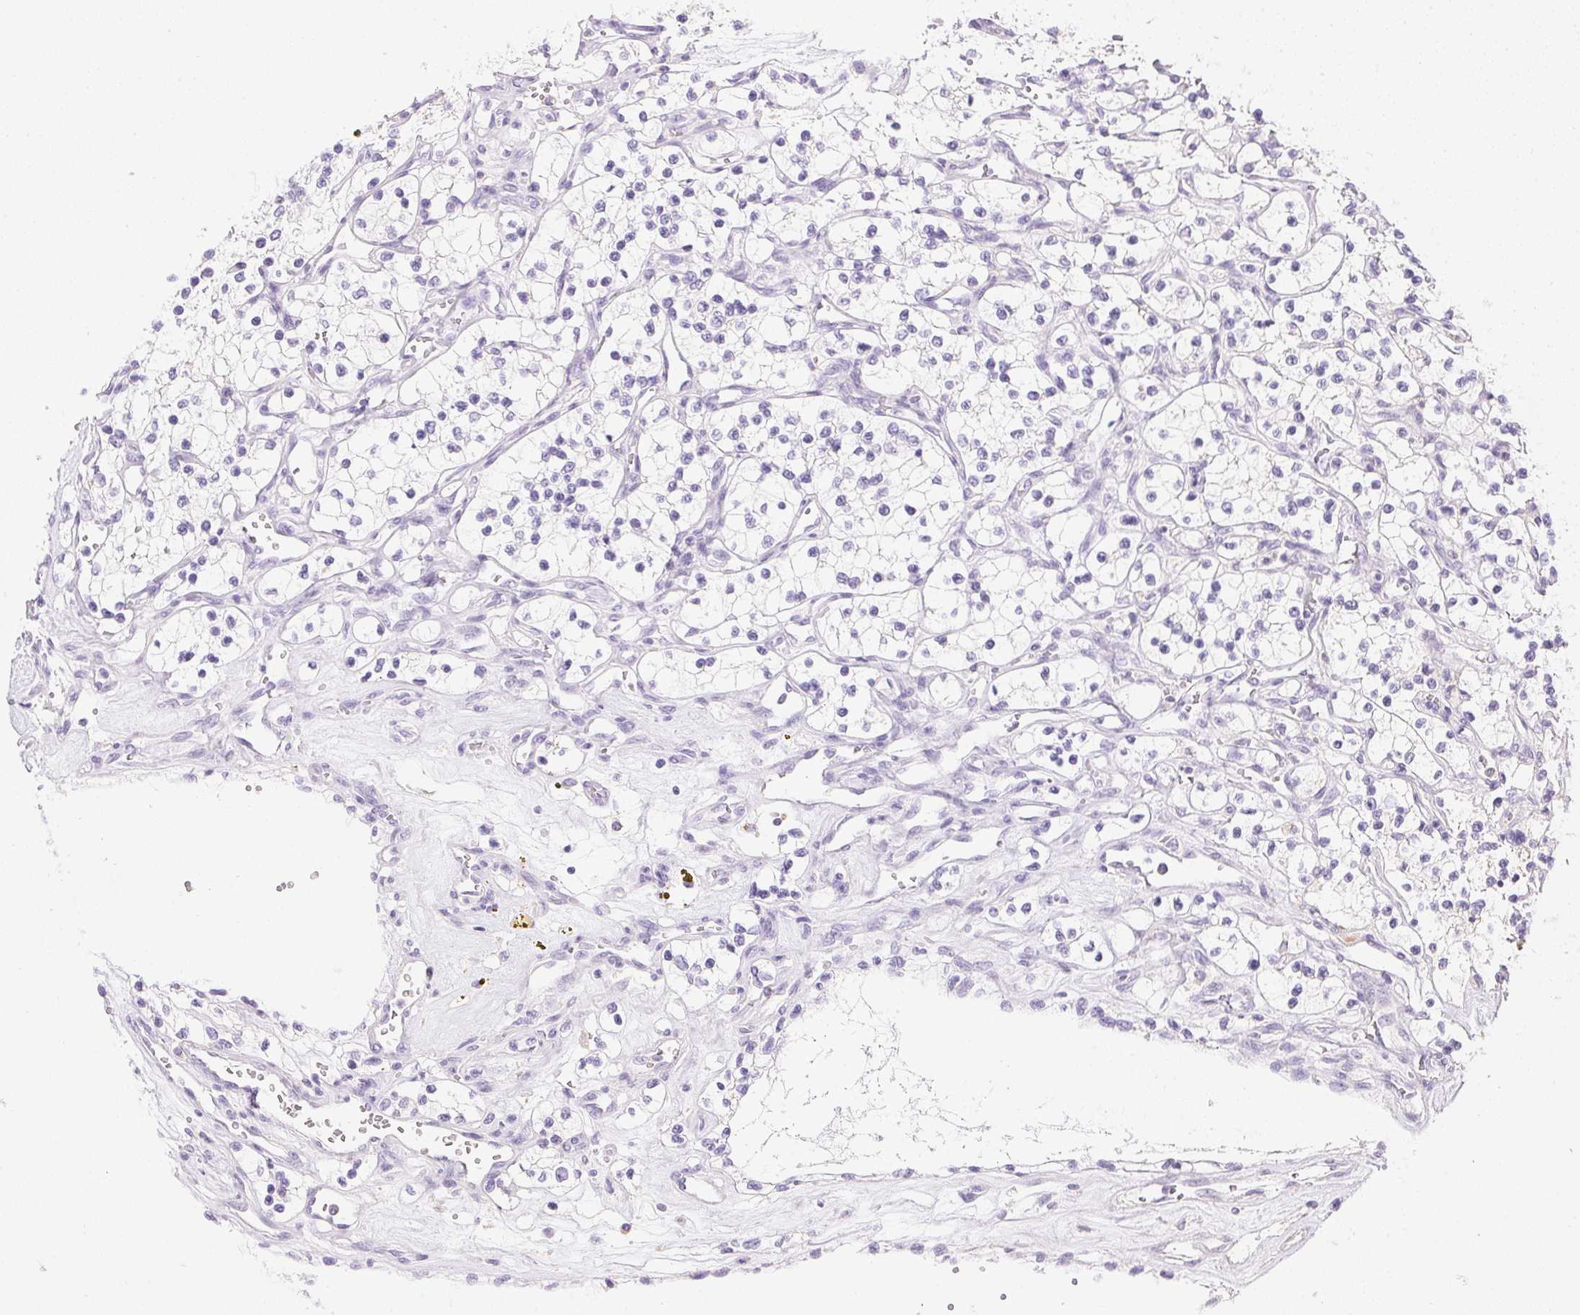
{"staining": {"intensity": "negative", "quantity": "none", "location": "none"}, "tissue": "renal cancer", "cell_type": "Tumor cells", "image_type": "cancer", "snomed": [{"axis": "morphology", "description": "Adenocarcinoma, NOS"}, {"axis": "topography", "description": "Kidney"}], "caption": "Renal adenocarcinoma stained for a protein using immunohistochemistry shows no staining tumor cells.", "gene": "ATP6V1G3", "patient": {"sex": "female", "age": 69}}